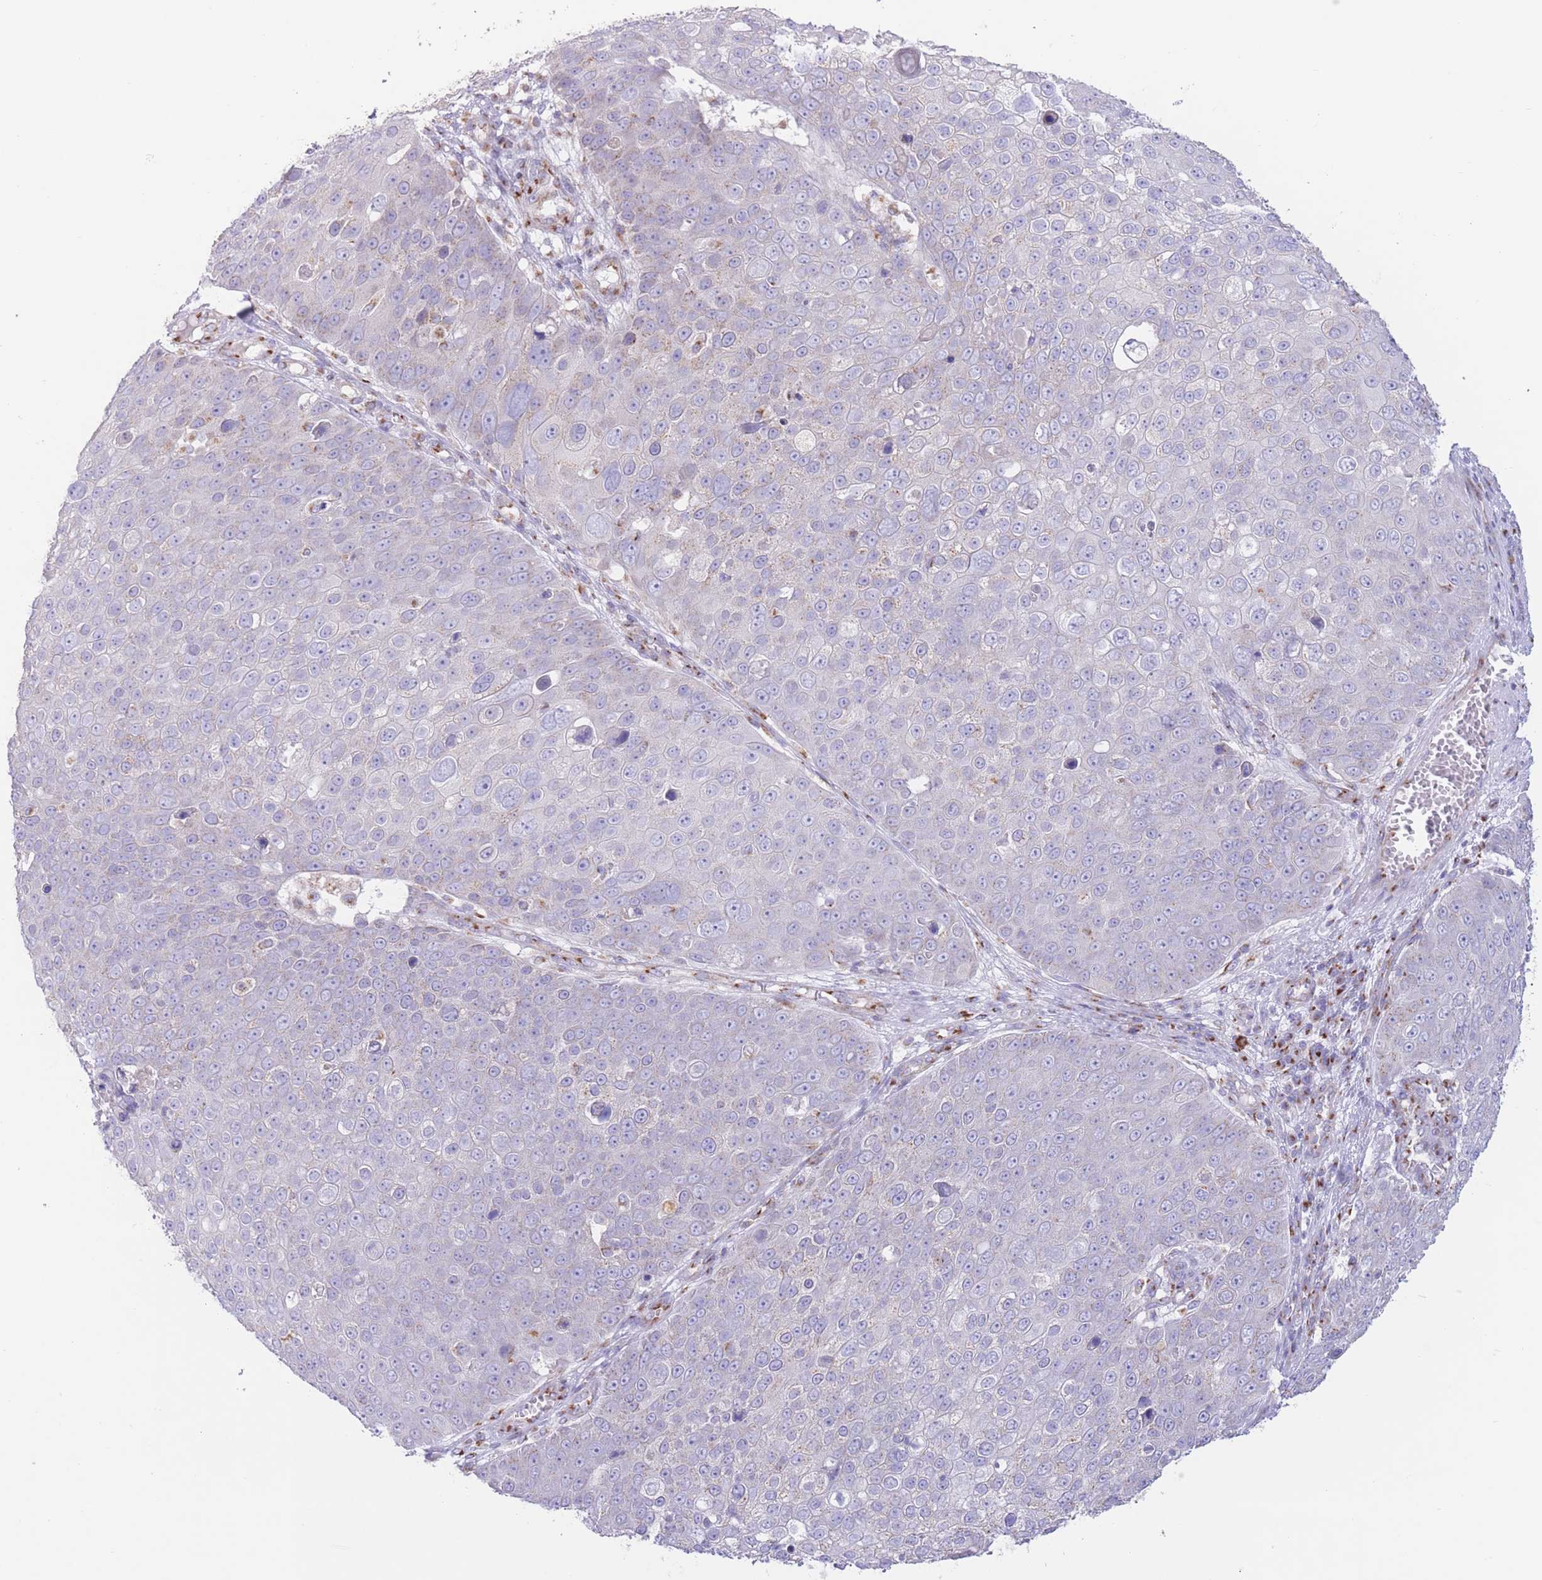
{"staining": {"intensity": "negative", "quantity": "none", "location": "none"}, "tissue": "skin cancer", "cell_type": "Tumor cells", "image_type": "cancer", "snomed": [{"axis": "morphology", "description": "Squamous cell carcinoma, NOS"}, {"axis": "topography", "description": "Skin"}], "caption": "An immunohistochemistry (IHC) histopathology image of skin squamous cell carcinoma is shown. There is no staining in tumor cells of skin squamous cell carcinoma.", "gene": "MPND", "patient": {"sex": "male", "age": 71}}